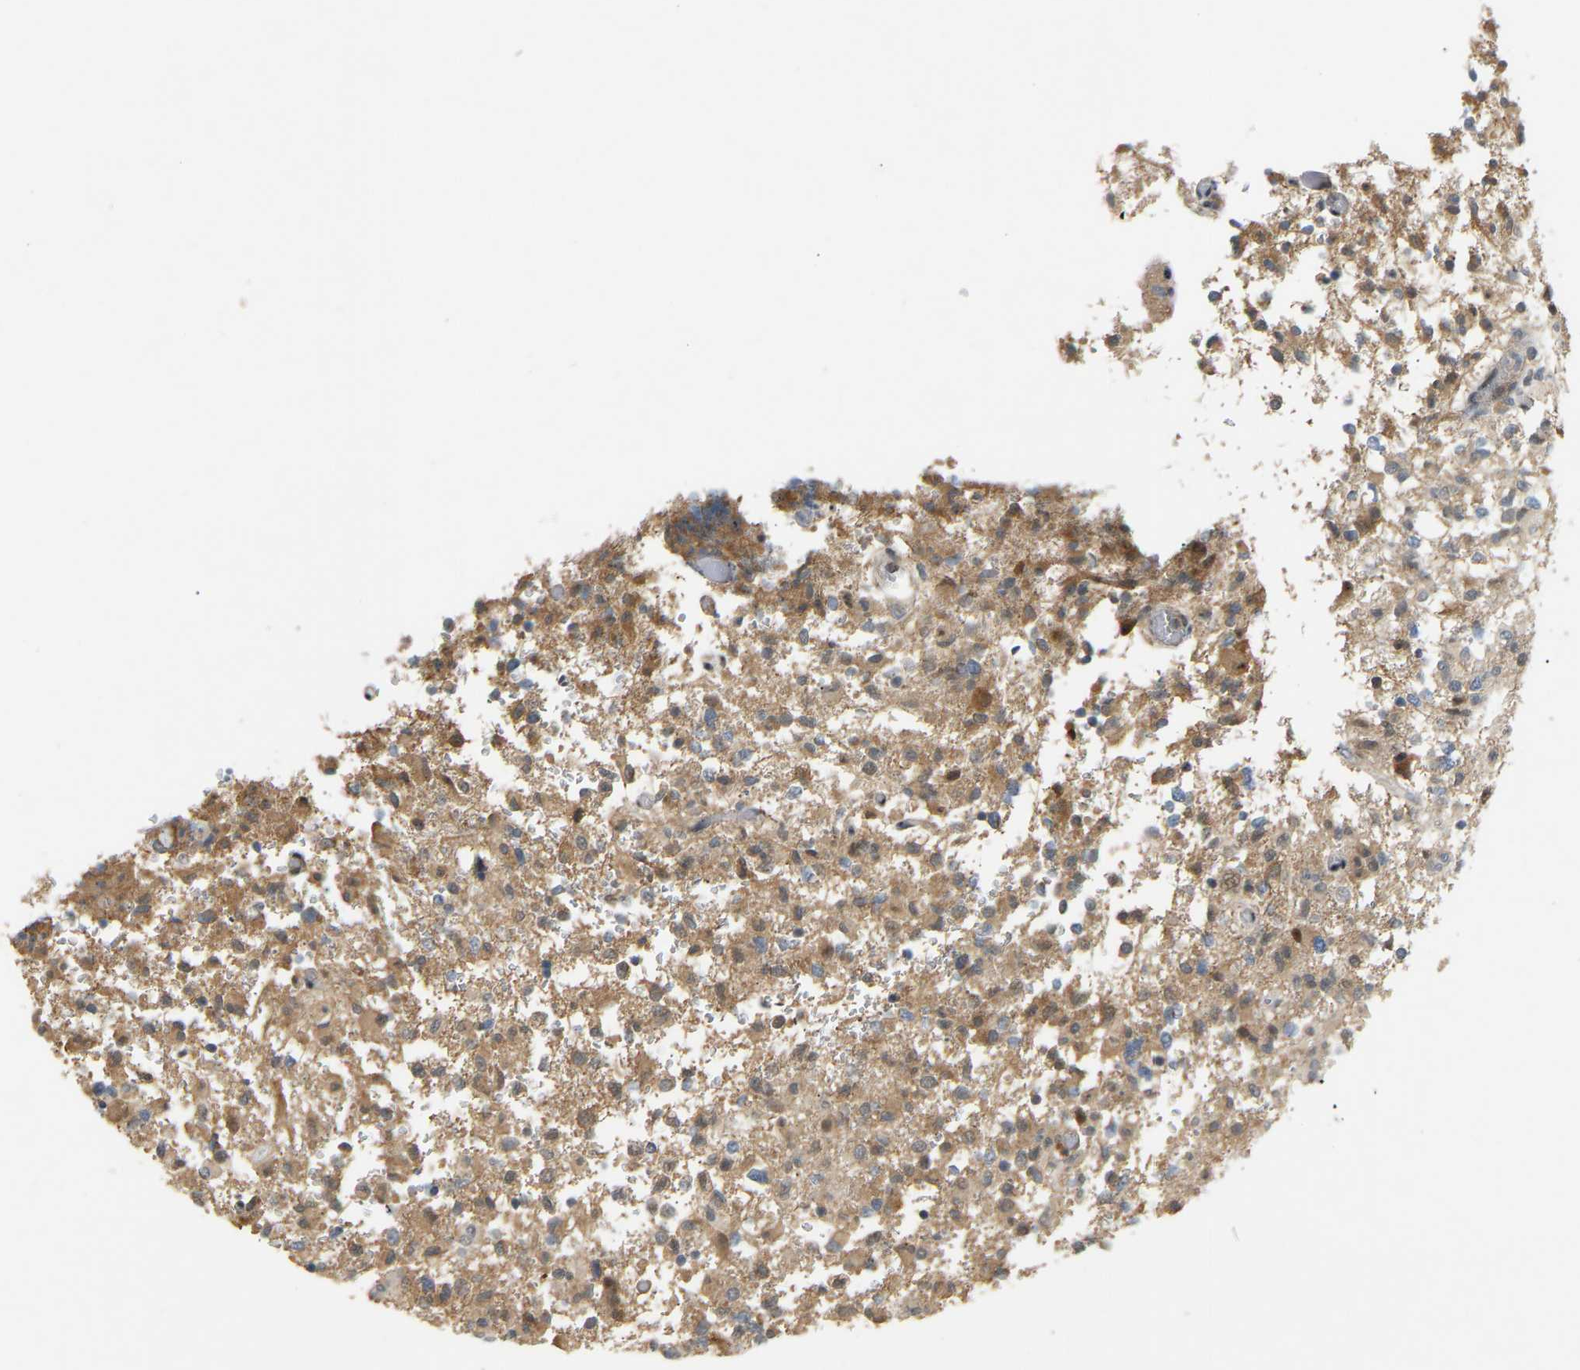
{"staining": {"intensity": "moderate", "quantity": "<25%", "location": "cytoplasmic/membranous"}, "tissue": "glioma", "cell_type": "Tumor cells", "image_type": "cancer", "snomed": [{"axis": "morphology", "description": "Glioma, malignant, High grade"}, {"axis": "topography", "description": "Brain"}], "caption": "Malignant glioma (high-grade) stained for a protein (brown) reveals moderate cytoplasmic/membranous positive expression in approximately <25% of tumor cells.", "gene": "PTCD1", "patient": {"sex": "female", "age": 57}}